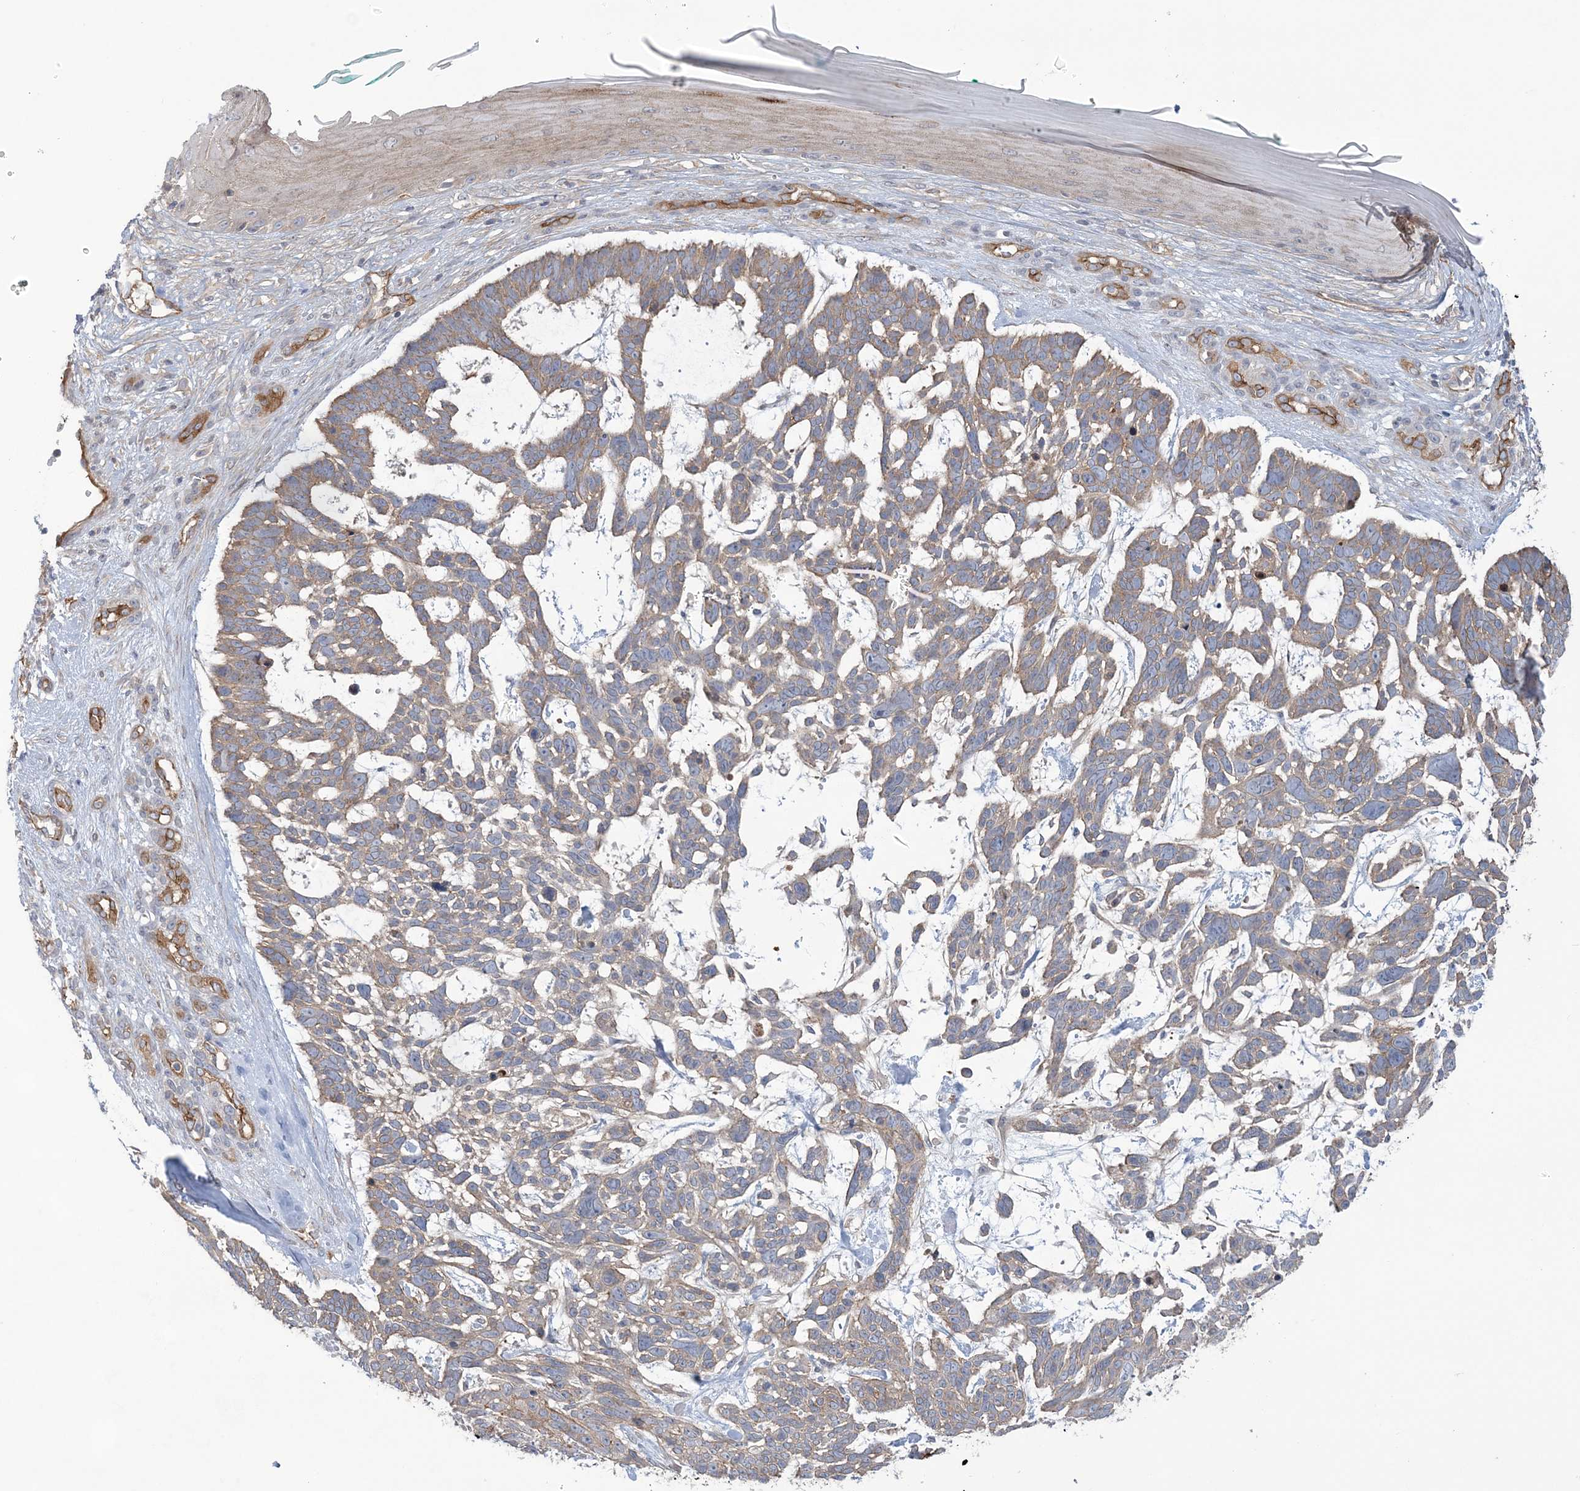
{"staining": {"intensity": "weak", "quantity": "25%-75%", "location": "cytoplasmic/membranous"}, "tissue": "skin cancer", "cell_type": "Tumor cells", "image_type": "cancer", "snomed": [{"axis": "morphology", "description": "Basal cell carcinoma"}, {"axis": "topography", "description": "Skin"}], "caption": "Immunohistochemistry (IHC) micrograph of basal cell carcinoma (skin) stained for a protein (brown), which shows low levels of weak cytoplasmic/membranous staining in approximately 25%-75% of tumor cells.", "gene": "RAI14", "patient": {"sex": "male", "age": 88}}